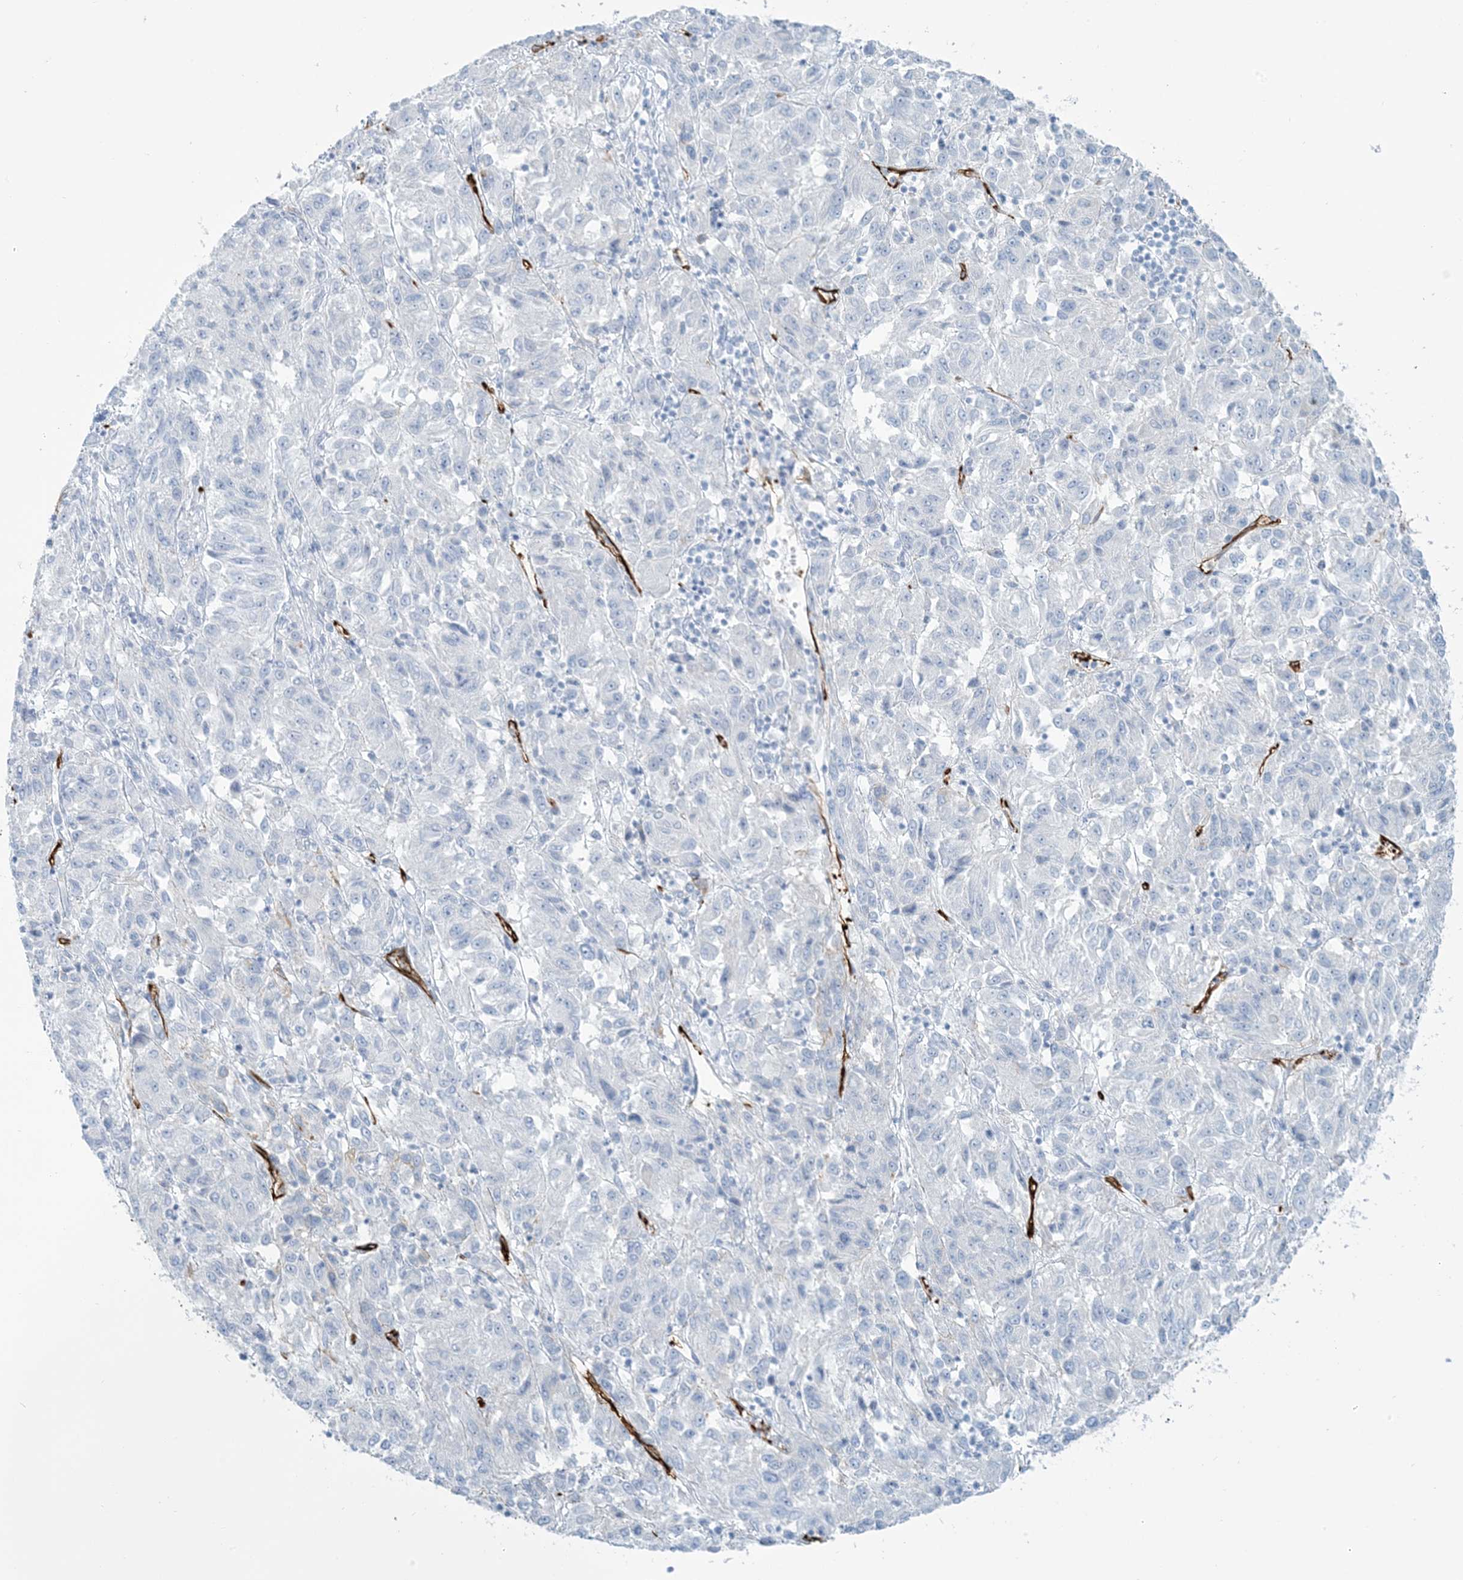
{"staining": {"intensity": "negative", "quantity": "none", "location": "none"}, "tissue": "melanoma", "cell_type": "Tumor cells", "image_type": "cancer", "snomed": [{"axis": "morphology", "description": "Malignant melanoma, Metastatic site"}, {"axis": "topography", "description": "Lung"}], "caption": "Tumor cells show no significant positivity in melanoma. The staining was performed using DAB (3,3'-diaminobenzidine) to visualize the protein expression in brown, while the nuclei were stained in blue with hematoxylin (Magnification: 20x).", "gene": "EPS8L3", "patient": {"sex": "male", "age": 64}}